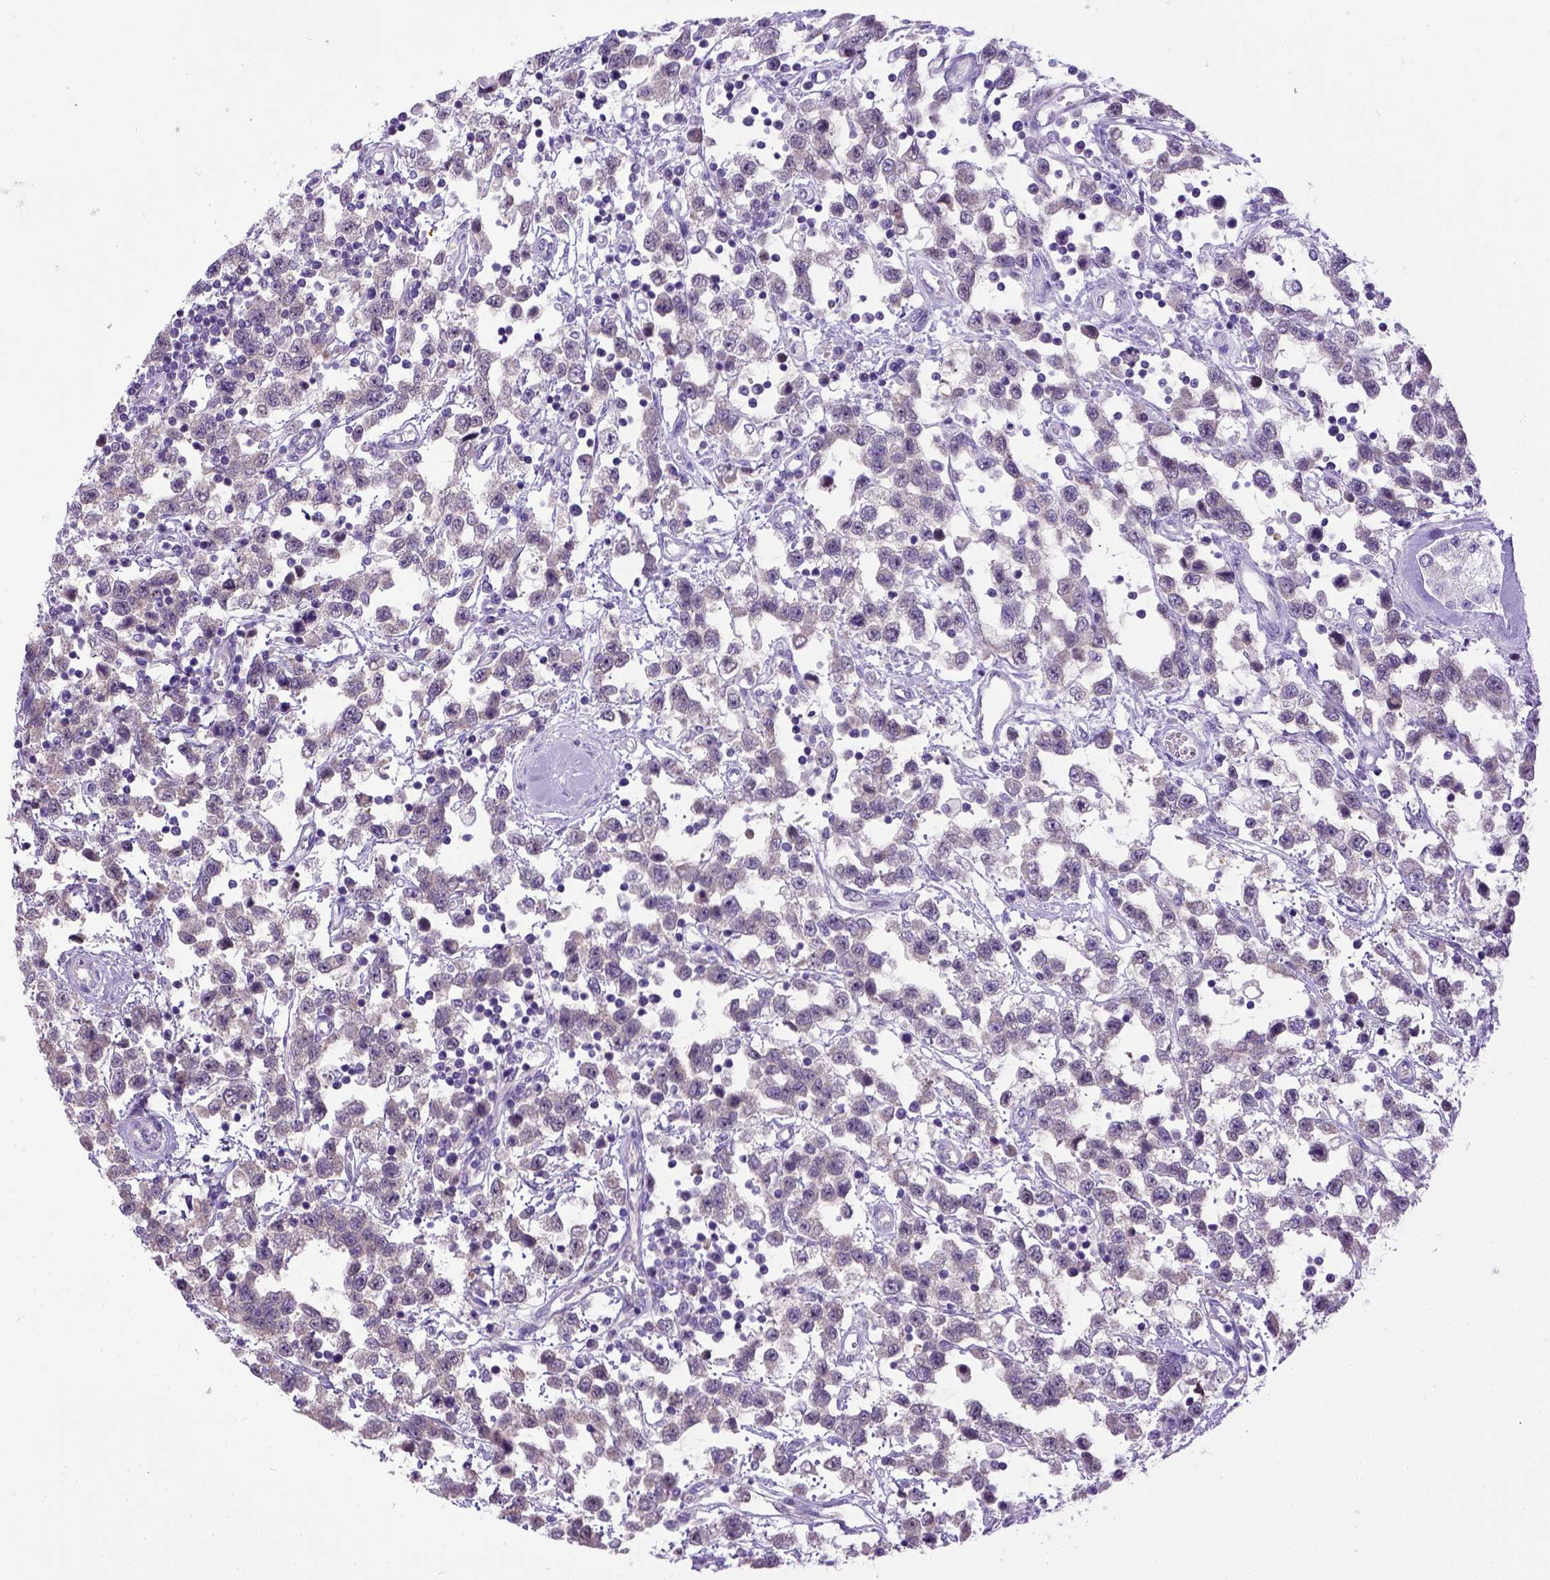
{"staining": {"intensity": "weak", "quantity": ">75%", "location": "cytoplasmic/membranous"}, "tissue": "testis cancer", "cell_type": "Tumor cells", "image_type": "cancer", "snomed": [{"axis": "morphology", "description": "Seminoma, NOS"}, {"axis": "topography", "description": "Testis"}], "caption": "Immunohistochemical staining of testis cancer displays low levels of weak cytoplasmic/membranous protein staining in approximately >75% of tumor cells. (DAB = brown stain, brightfield microscopy at high magnification).", "gene": "NEK5", "patient": {"sex": "male", "age": 34}}